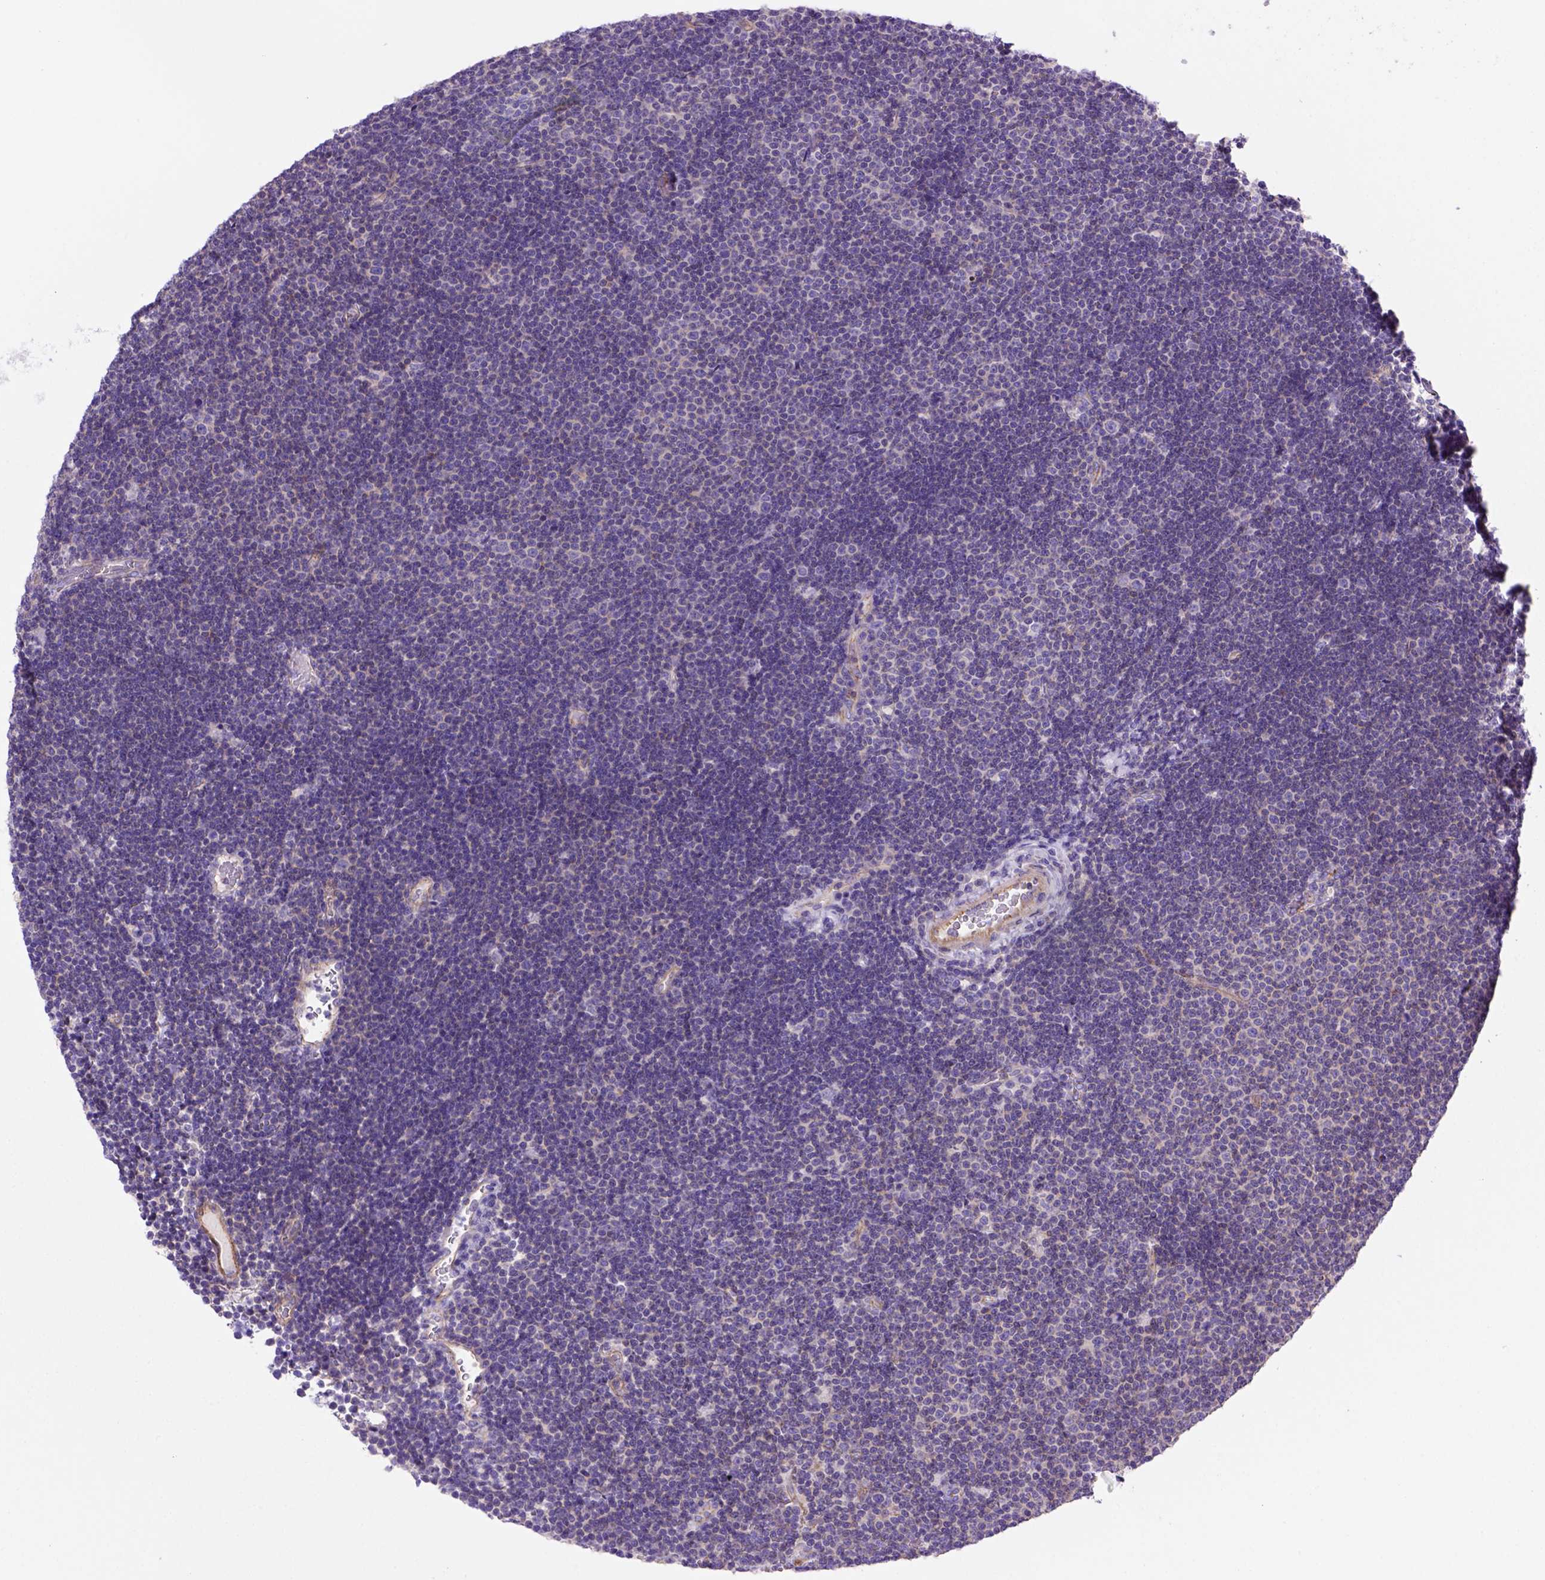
{"staining": {"intensity": "negative", "quantity": "none", "location": "none"}, "tissue": "lymphoma", "cell_type": "Tumor cells", "image_type": "cancer", "snomed": [{"axis": "morphology", "description": "Malignant lymphoma, non-Hodgkin's type, Low grade"}, {"axis": "topography", "description": "Brain"}], "caption": "The image displays no staining of tumor cells in lymphoma. Nuclei are stained in blue.", "gene": "PEX12", "patient": {"sex": "female", "age": 66}}